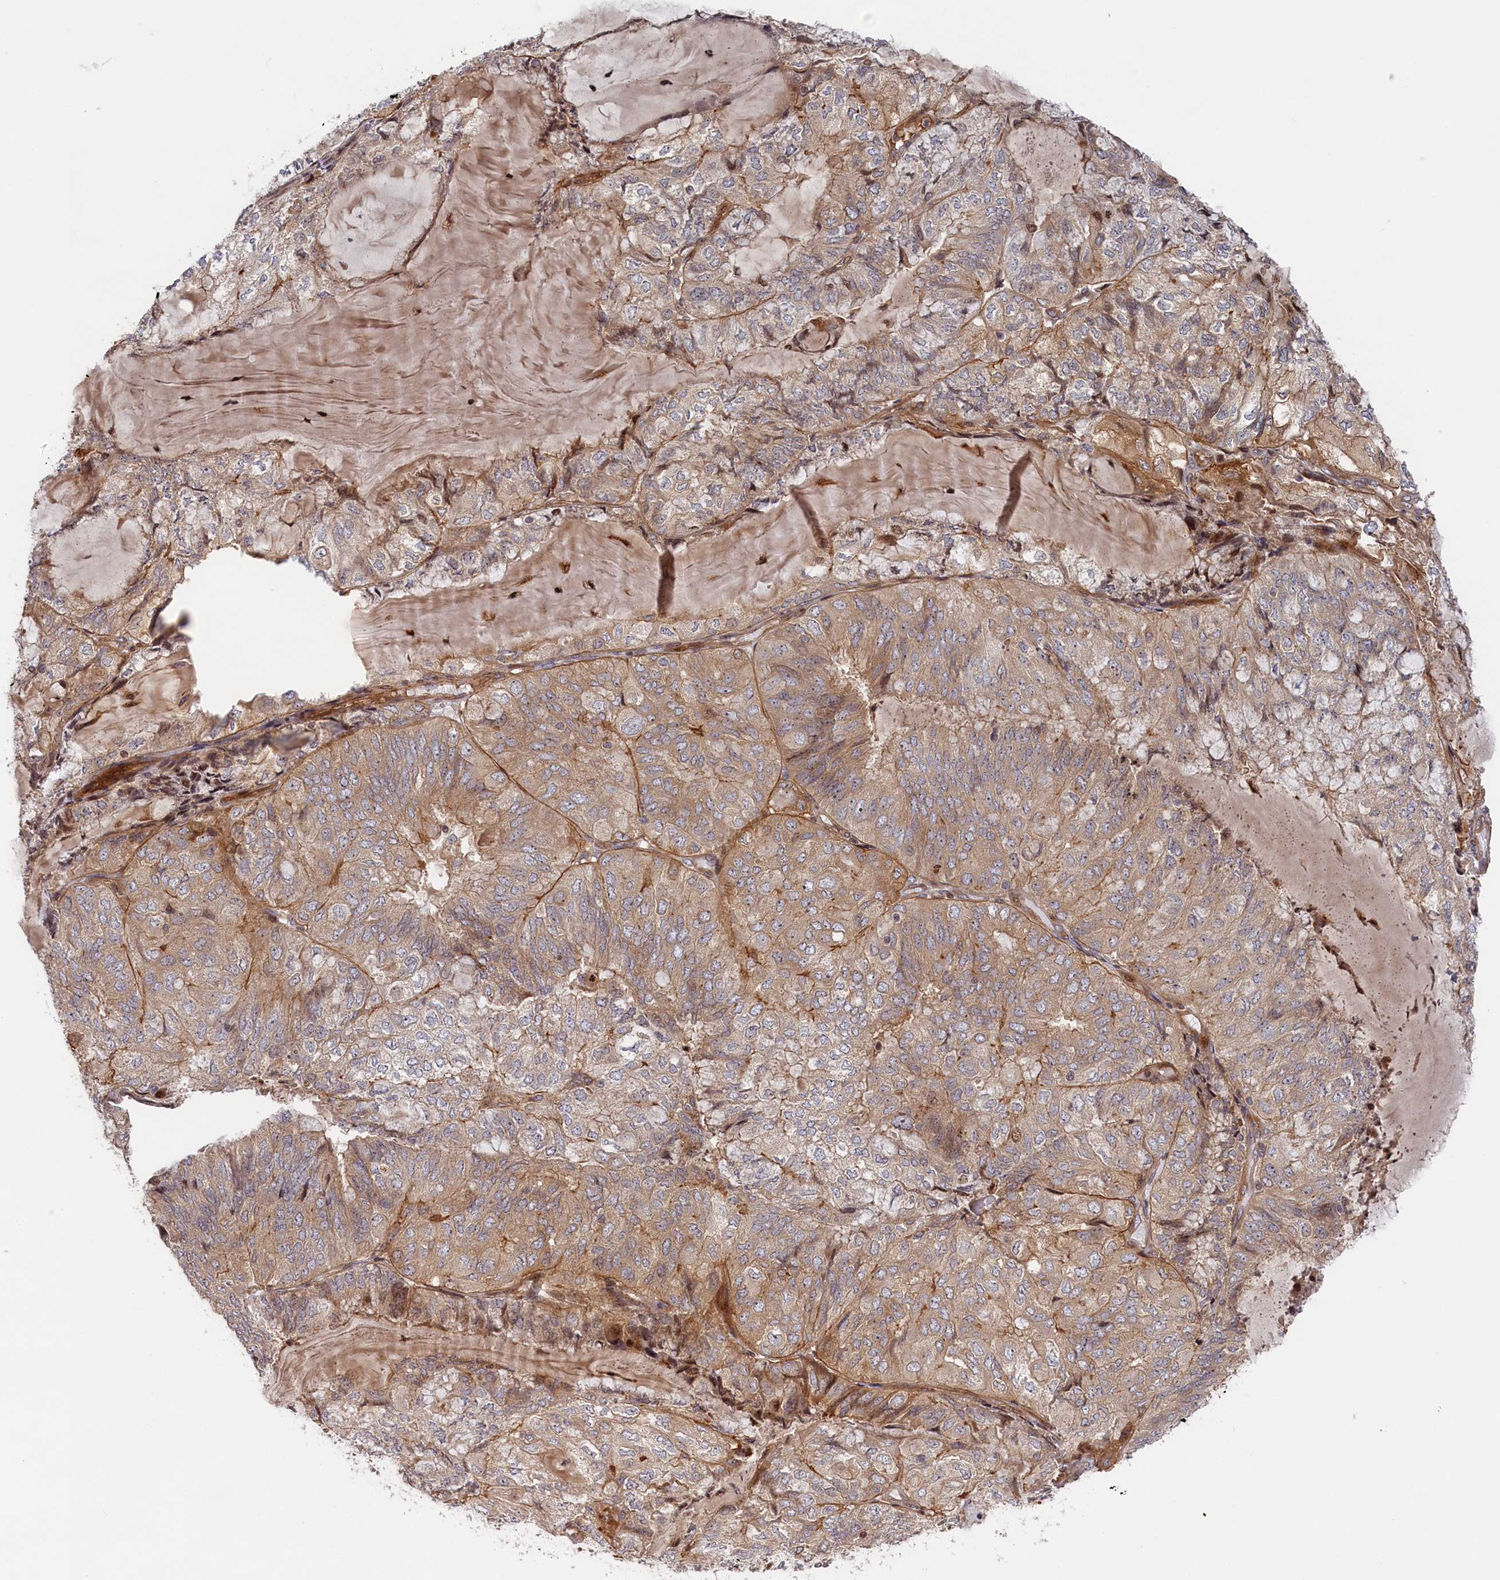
{"staining": {"intensity": "weak", "quantity": ">75%", "location": "cytoplasmic/membranous"}, "tissue": "endometrial cancer", "cell_type": "Tumor cells", "image_type": "cancer", "snomed": [{"axis": "morphology", "description": "Adenocarcinoma, NOS"}, {"axis": "topography", "description": "Endometrium"}], "caption": "Immunohistochemistry (IHC) of human endometrial adenocarcinoma displays low levels of weak cytoplasmic/membranous staining in about >75% of tumor cells.", "gene": "CEP44", "patient": {"sex": "female", "age": 81}}